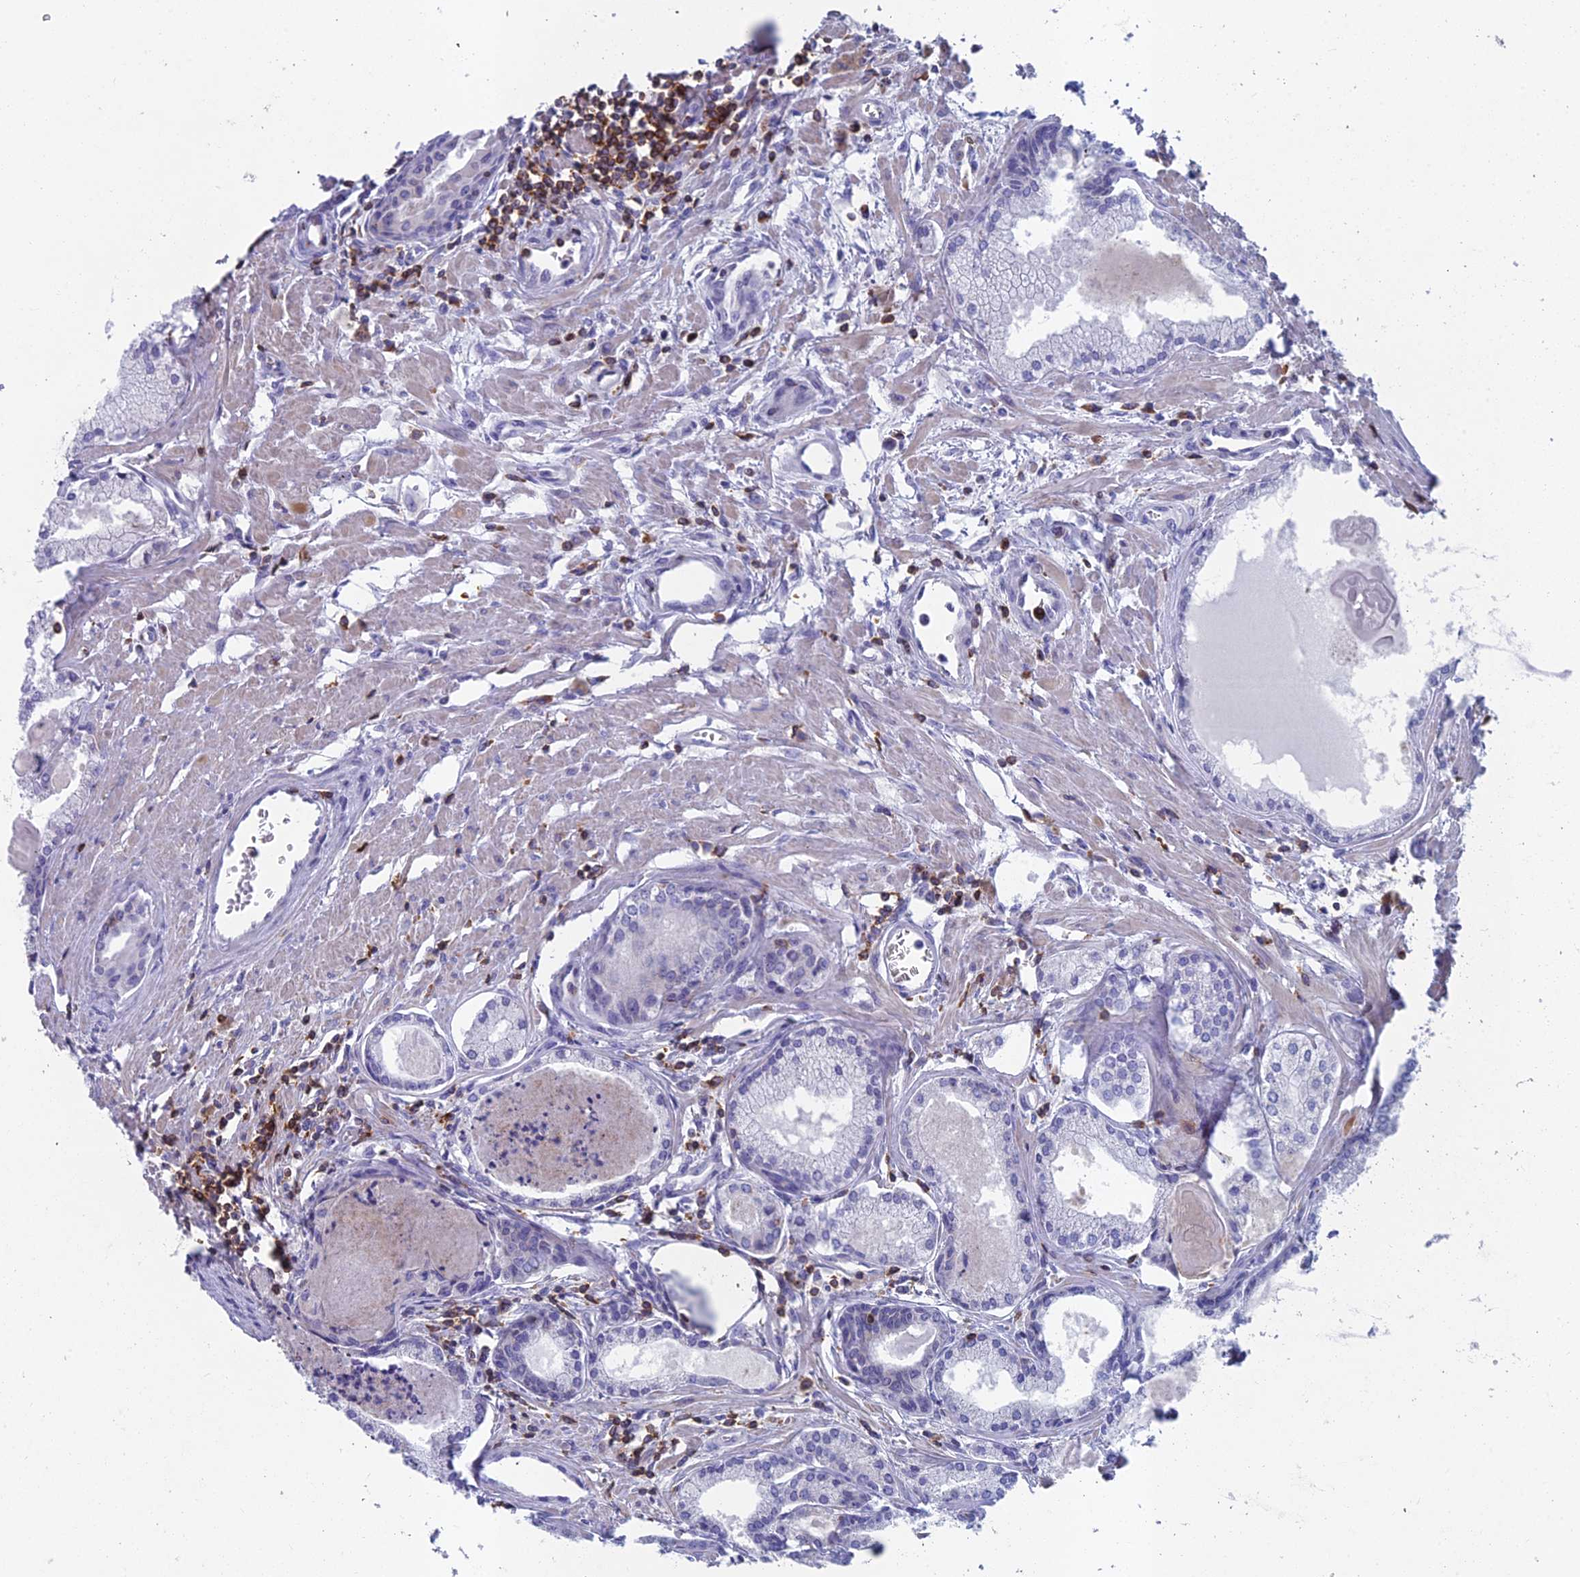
{"staining": {"intensity": "negative", "quantity": "none", "location": "none"}, "tissue": "prostate cancer", "cell_type": "Tumor cells", "image_type": "cancer", "snomed": [{"axis": "morphology", "description": "Adenocarcinoma, High grade"}, {"axis": "topography", "description": "Prostate"}], "caption": "Immunohistochemical staining of prostate high-grade adenocarcinoma shows no significant positivity in tumor cells.", "gene": "ABI3BP", "patient": {"sex": "male", "age": 68}}